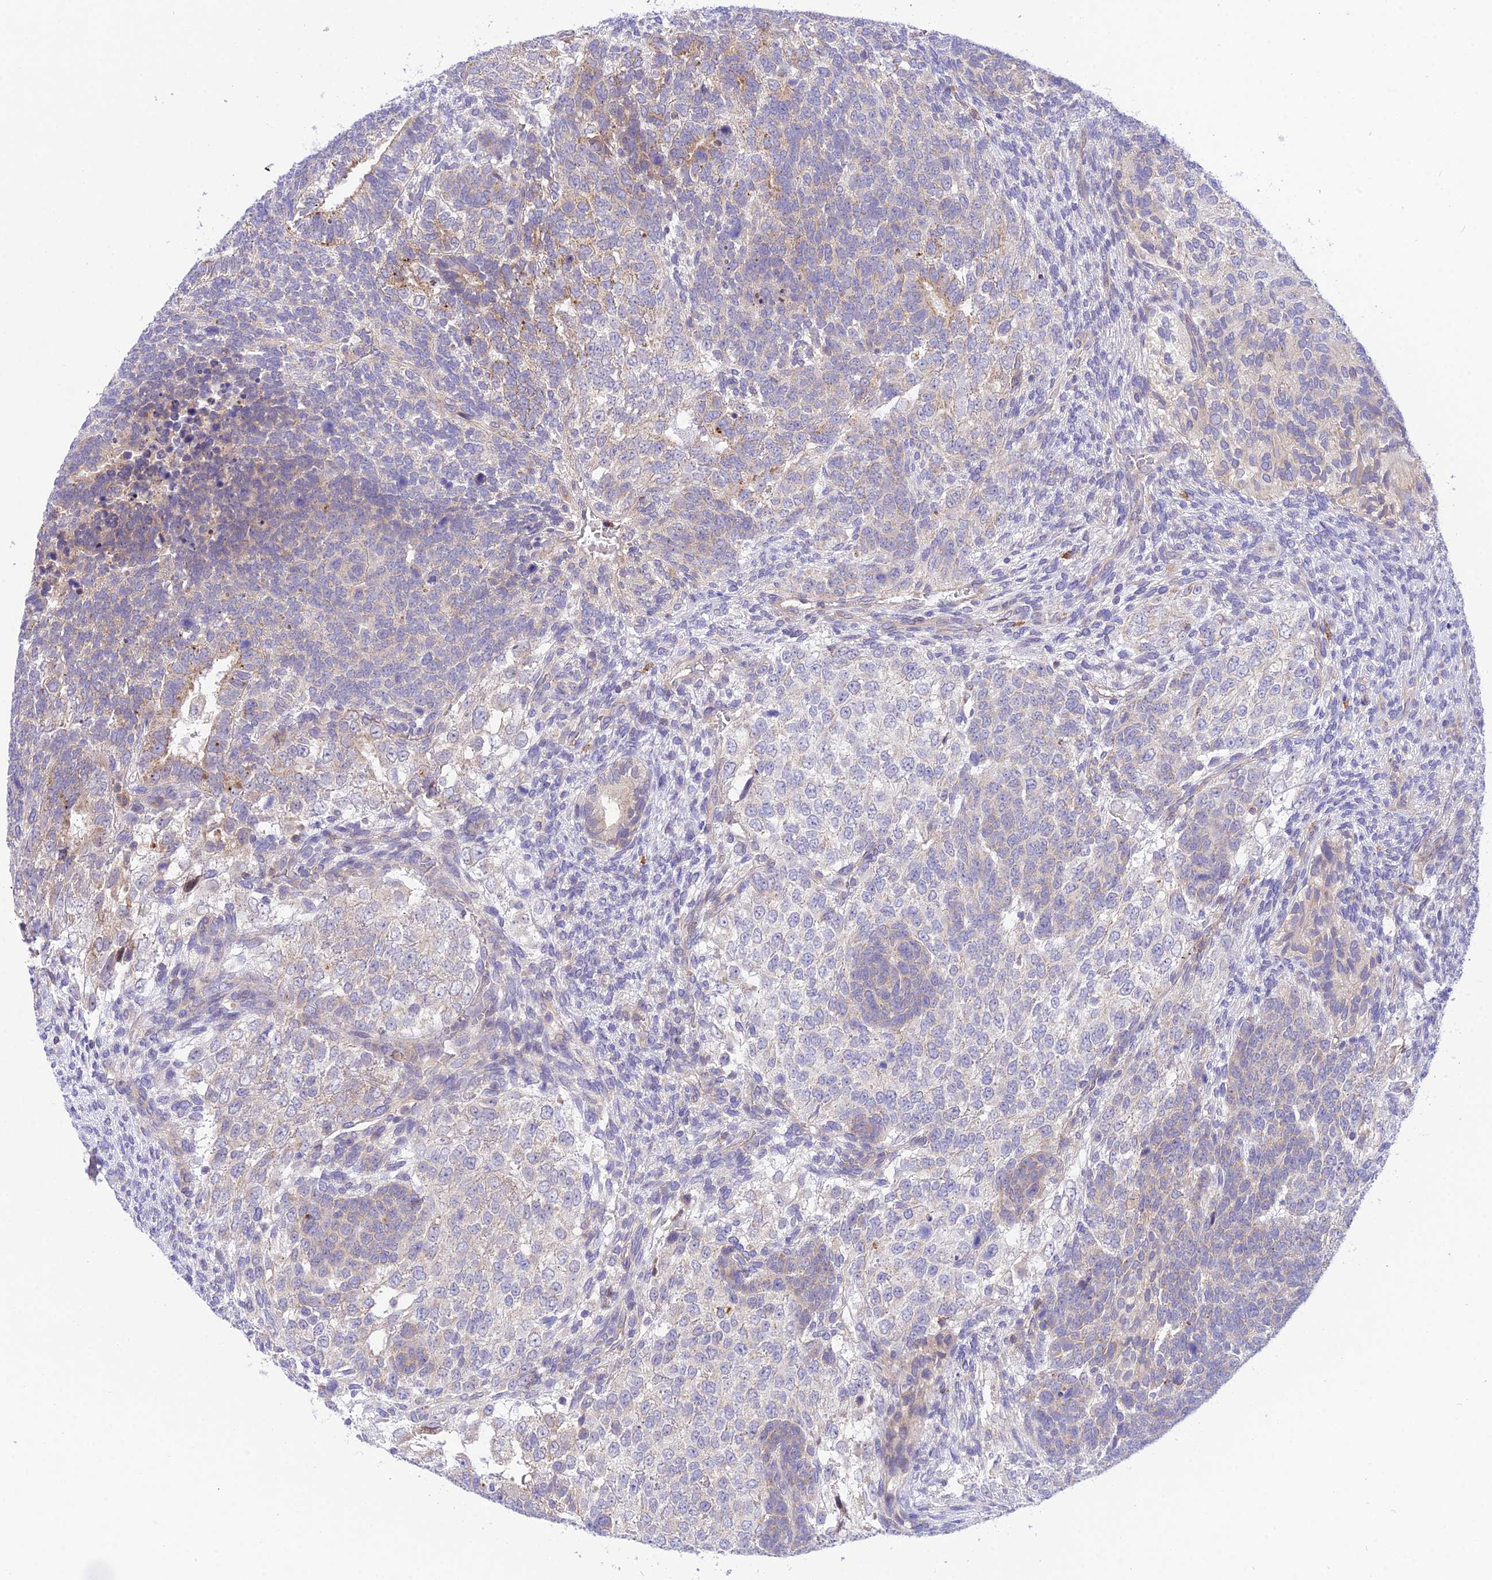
{"staining": {"intensity": "weak", "quantity": "<25%", "location": "cytoplasmic/membranous"}, "tissue": "testis cancer", "cell_type": "Tumor cells", "image_type": "cancer", "snomed": [{"axis": "morphology", "description": "Carcinoma, Embryonal, NOS"}, {"axis": "topography", "description": "Testis"}], "caption": "Testis cancer stained for a protein using immunohistochemistry reveals no positivity tumor cells.", "gene": "TRIM43B", "patient": {"sex": "male", "age": 23}}